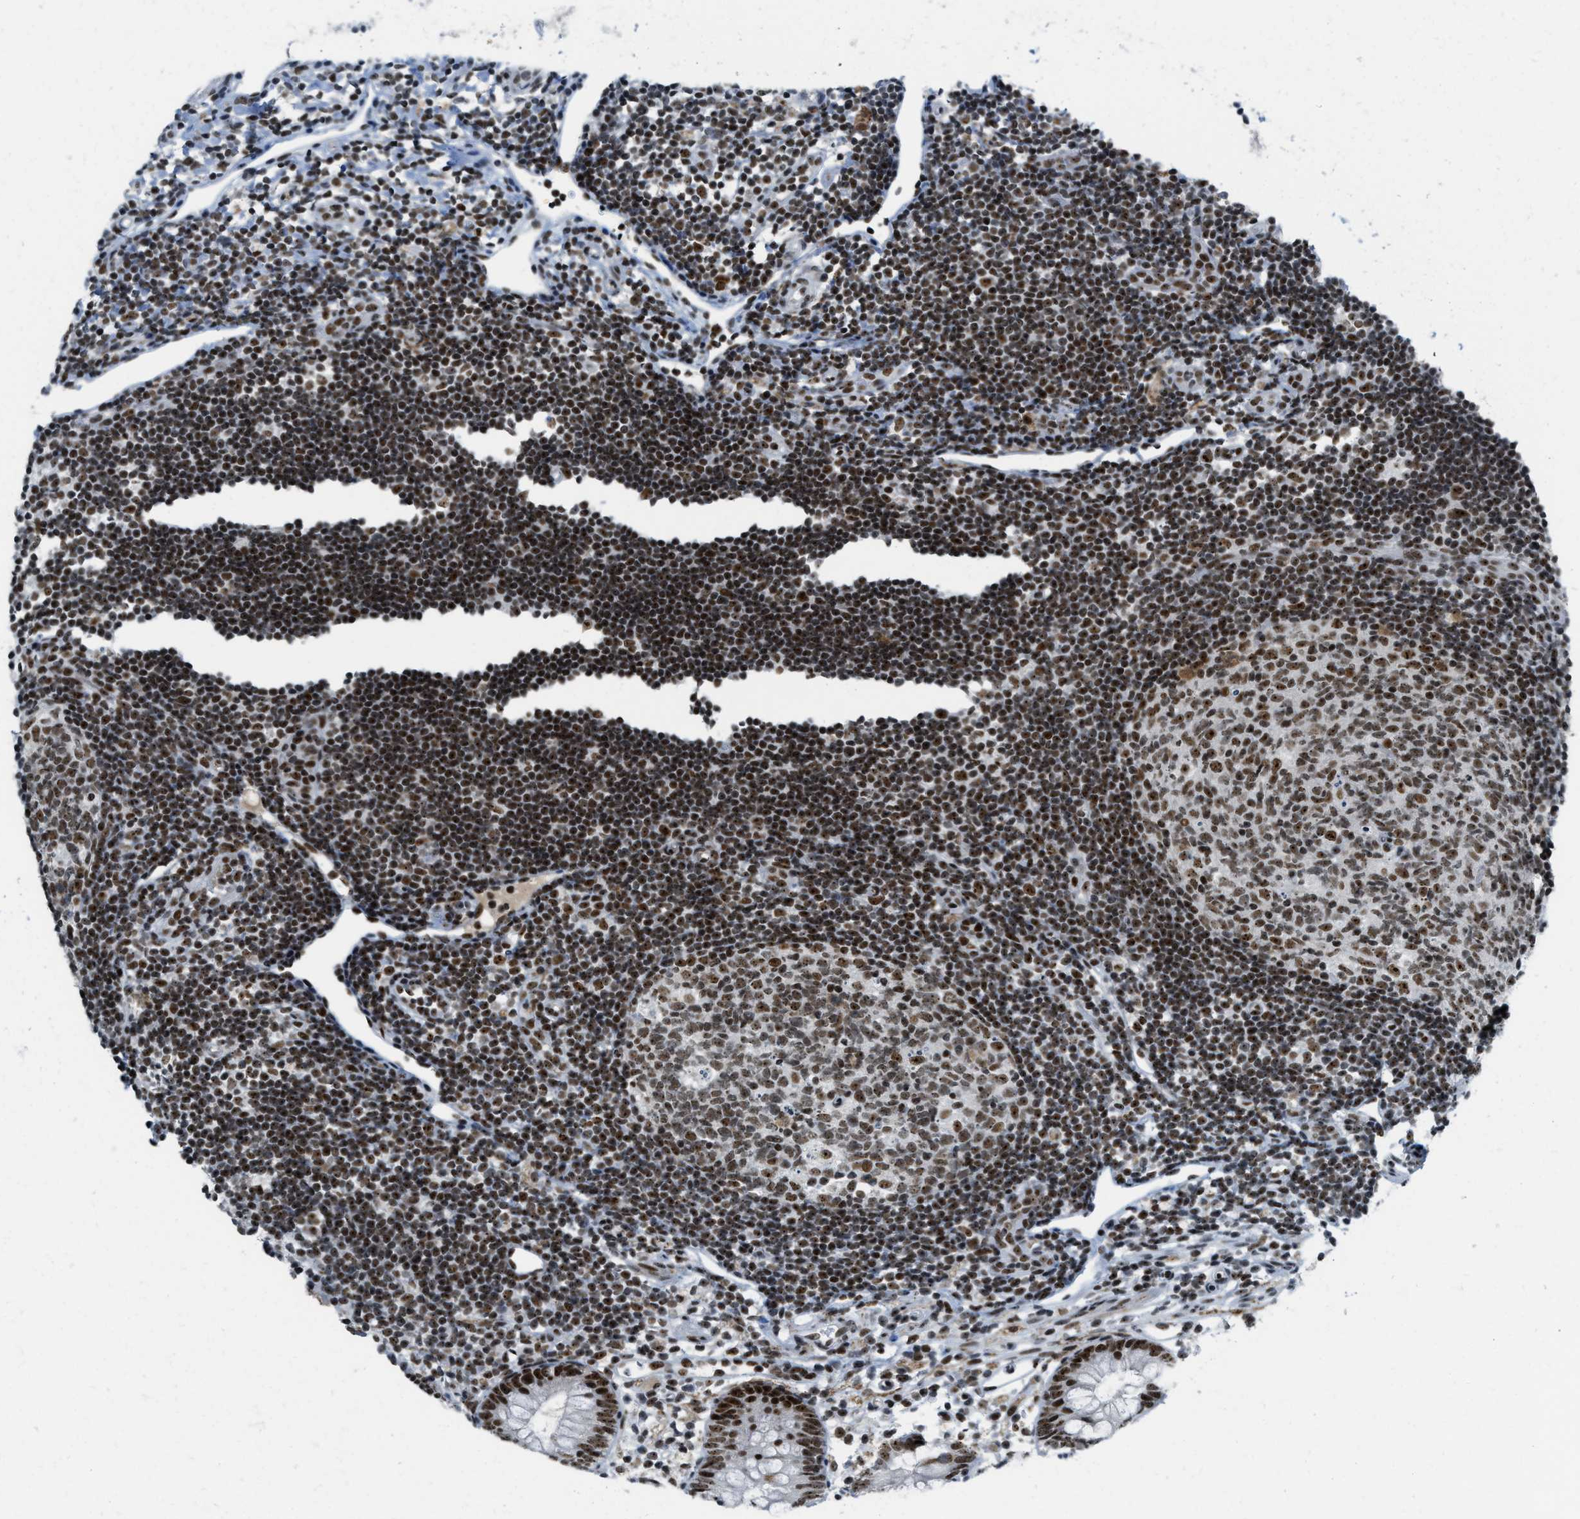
{"staining": {"intensity": "strong", "quantity": ">75%", "location": "nuclear"}, "tissue": "appendix", "cell_type": "Glandular cells", "image_type": "normal", "snomed": [{"axis": "morphology", "description": "Normal tissue, NOS"}, {"axis": "topography", "description": "Appendix"}], "caption": "Immunohistochemistry (DAB) staining of benign appendix exhibits strong nuclear protein staining in approximately >75% of glandular cells.", "gene": "URB1", "patient": {"sex": "female", "age": 20}}